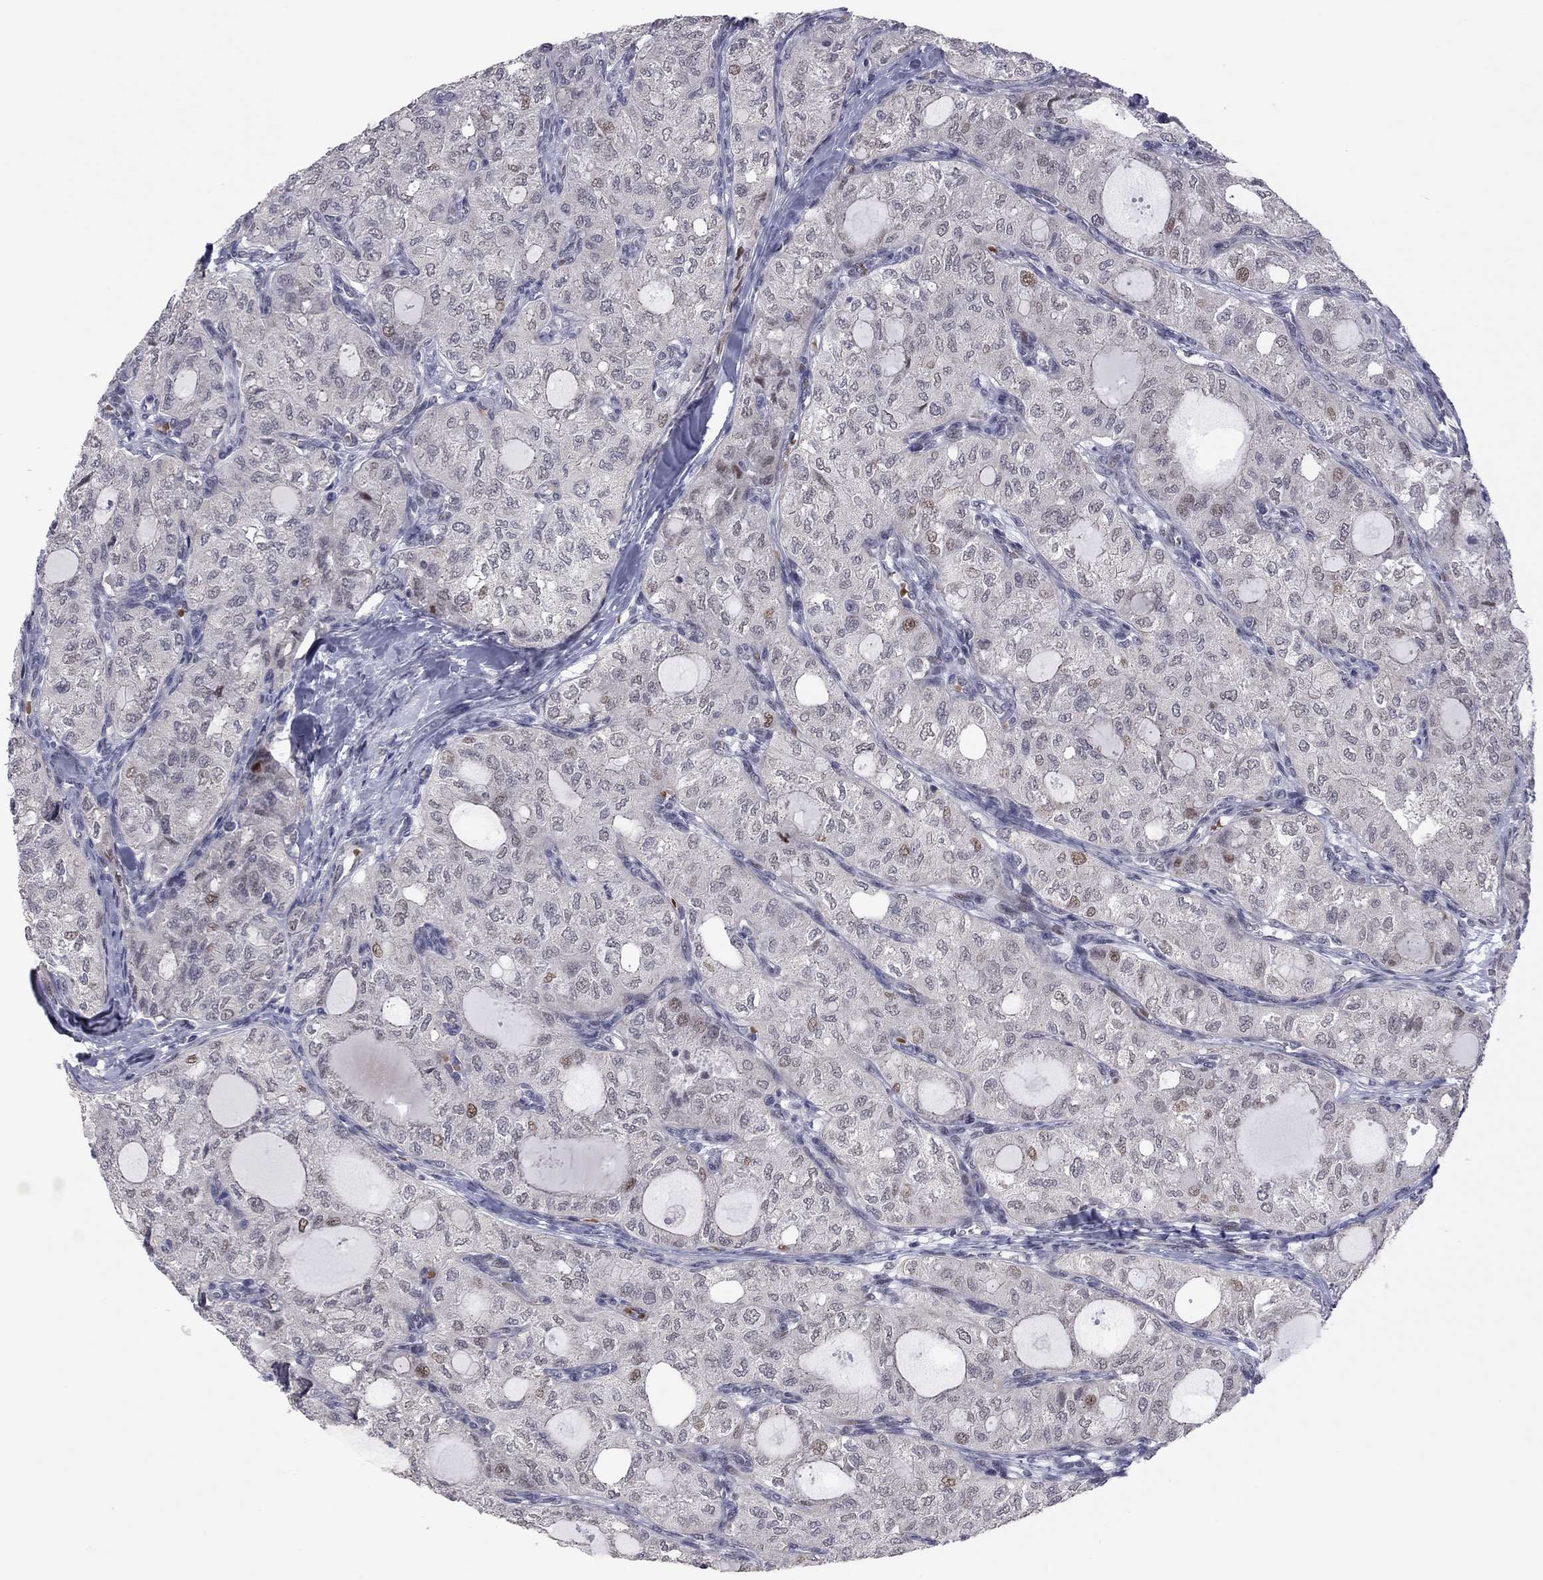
{"staining": {"intensity": "moderate", "quantity": "<25%", "location": "nuclear"}, "tissue": "thyroid cancer", "cell_type": "Tumor cells", "image_type": "cancer", "snomed": [{"axis": "morphology", "description": "Follicular adenoma carcinoma, NOS"}, {"axis": "topography", "description": "Thyroid gland"}], "caption": "There is low levels of moderate nuclear staining in tumor cells of thyroid follicular adenoma carcinoma, as demonstrated by immunohistochemical staining (brown color).", "gene": "MC3R", "patient": {"sex": "male", "age": 75}}